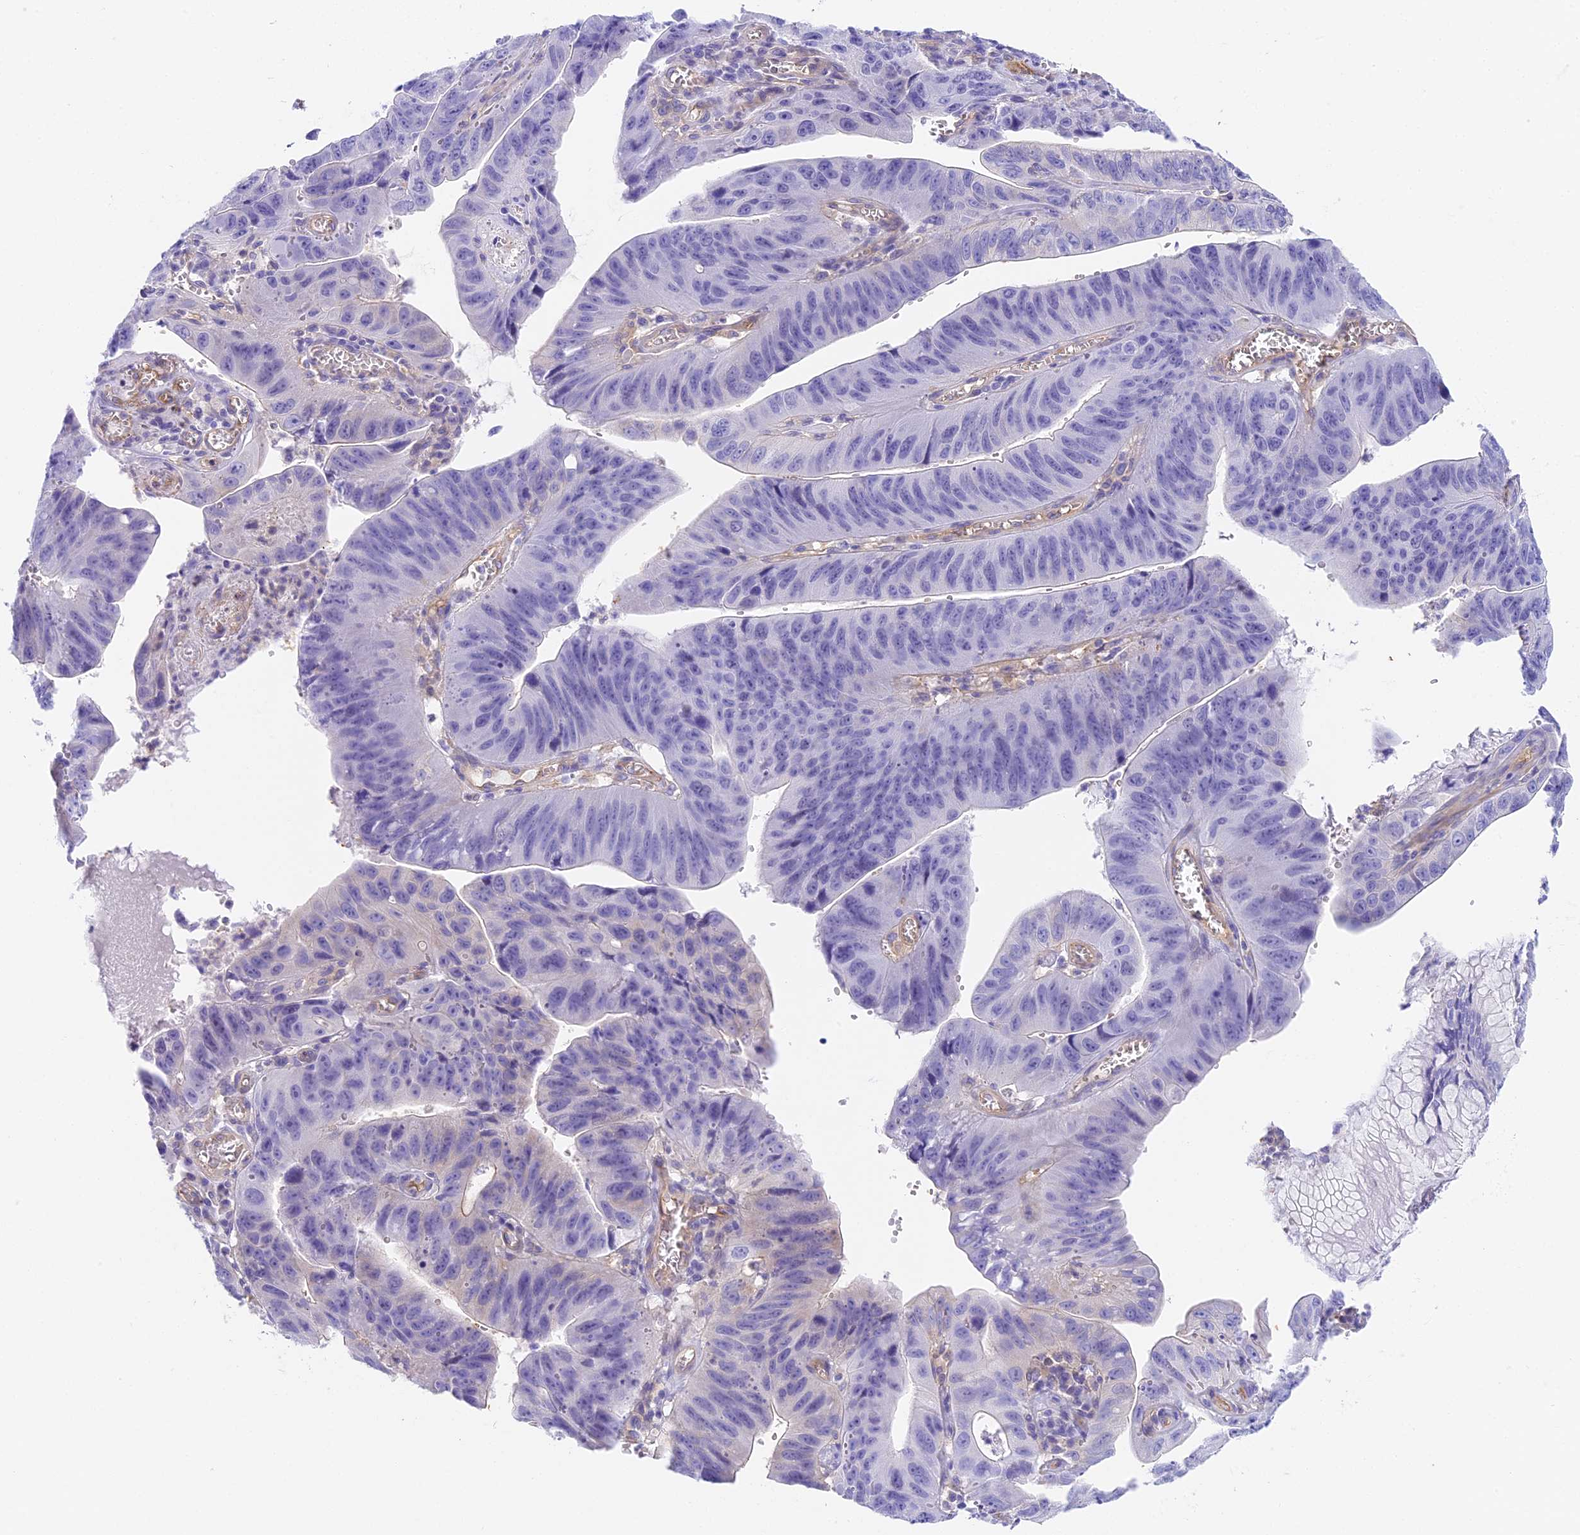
{"staining": {"intensity": "negative", "quantity": "none", "location": "none"}, "tissue": "stomach cancer", "cell_type": "Tumor cells", "image_type": "cancer", "snomed": [{"axis": "morphology", "description": "Adenocarcinoma, NOS"}, {"axis": "topography", "description": "Stomach"}], "caption": "There is no significant positivity in tumor cells of stomach cancer. (DAB (3,3'-diaminobenzidine) immunohistochemistry, high magnification).", "gene": "HOMER3", "patient": {"sex": "male", "age": 59}}